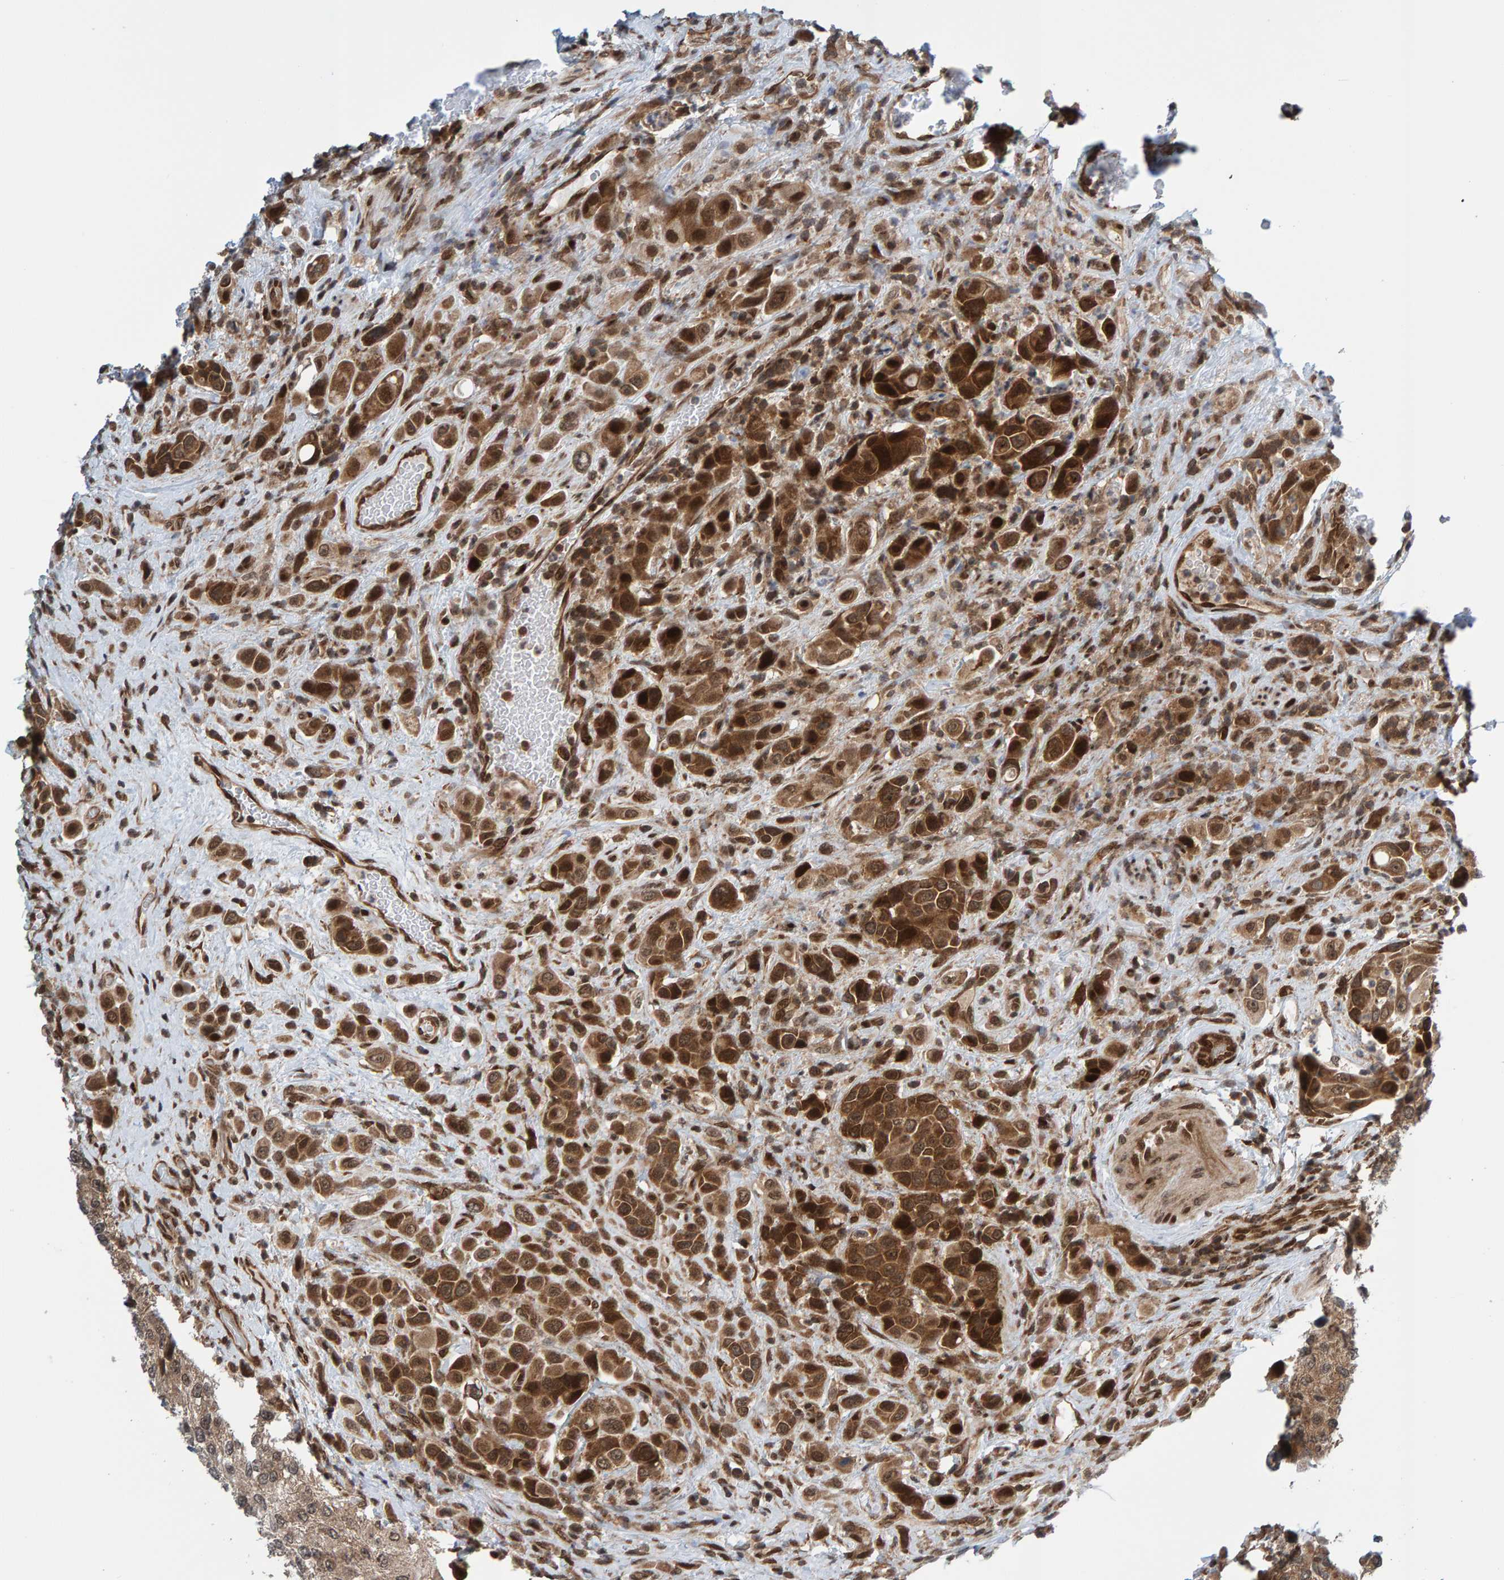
{"staining": {"intensity": "strong", "quantity": ">75%", "location": "cytoplasmic/membranous,nuclear"}, "tissue": "urothelial cancer", "cell_type": "Tumor cells", "image_type": "cancer", "snomed": [{"axis": "morphology", "description": "Urothelial carcinoma, High grade"}, {"axis": "topography", "description": "Urinary bladder"}], "caption": "Brown immunohistochemical staining in urothelial cancer demonstrates strong cytoplasmic/membranous and nuclear staining in about >75% of tumor cells.", "gene": "ZNF366", "patient": {"sex": "male", "age": 50}}